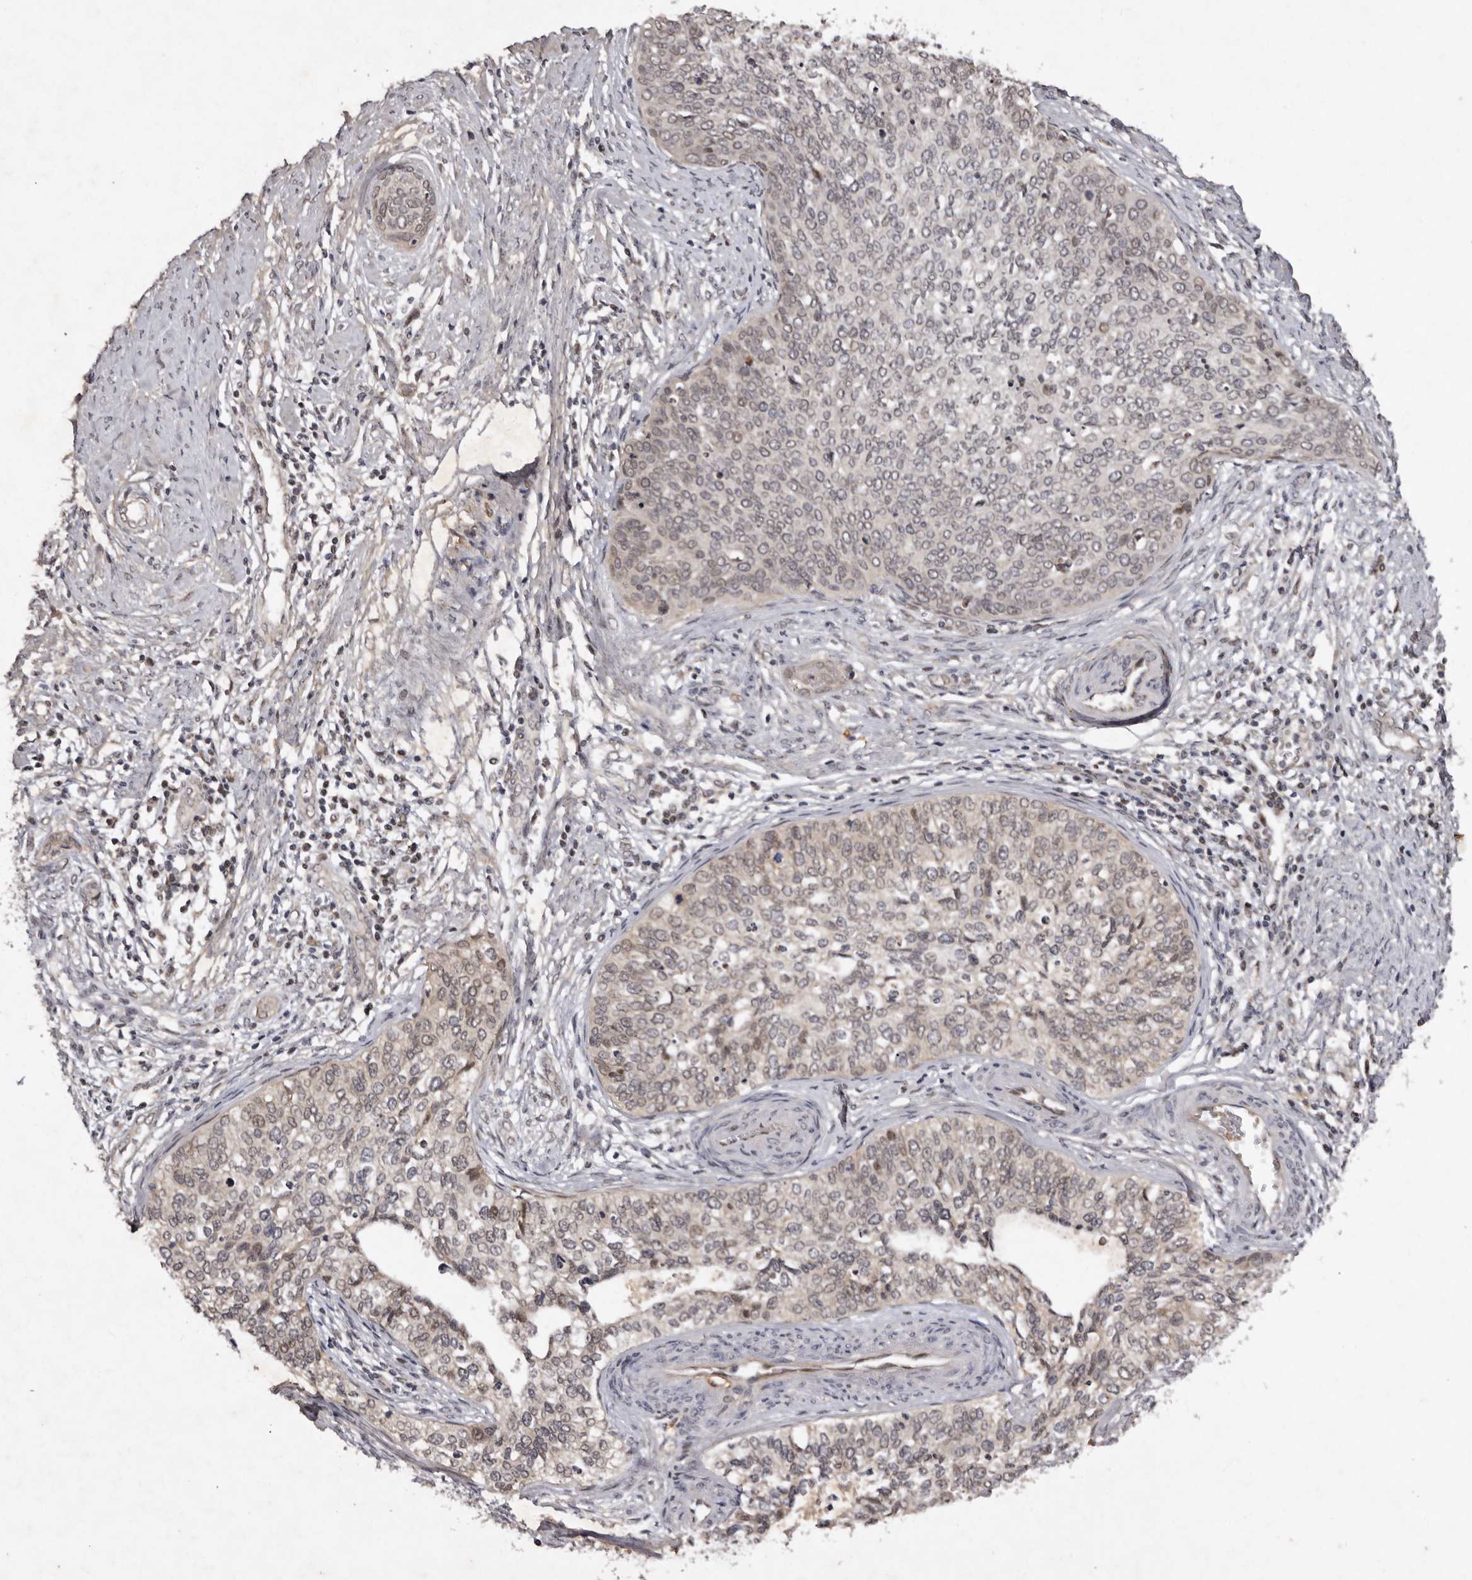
{"staining": {"intensity": "weak", "quantity": ">75%", "location": "cytoplasmic/membranous"}, "tissue": "cervical cancer", "cell_type": "Tumor cells", "image_type": "cancer", "snomed": [{"axis": "morphology", "description": "Squamous cell carcinoma, NOS"}, {"axis": "topography", "description": "Cervix"}], "caption": "Human squamous cell carcinoma (cervical) stained with a brown dye shows weak cytoplasmic/membranous positive expression in about >75% of tumor cells.", "gene": "ABL1", "patient": {"sex": "female", "age": 37}}